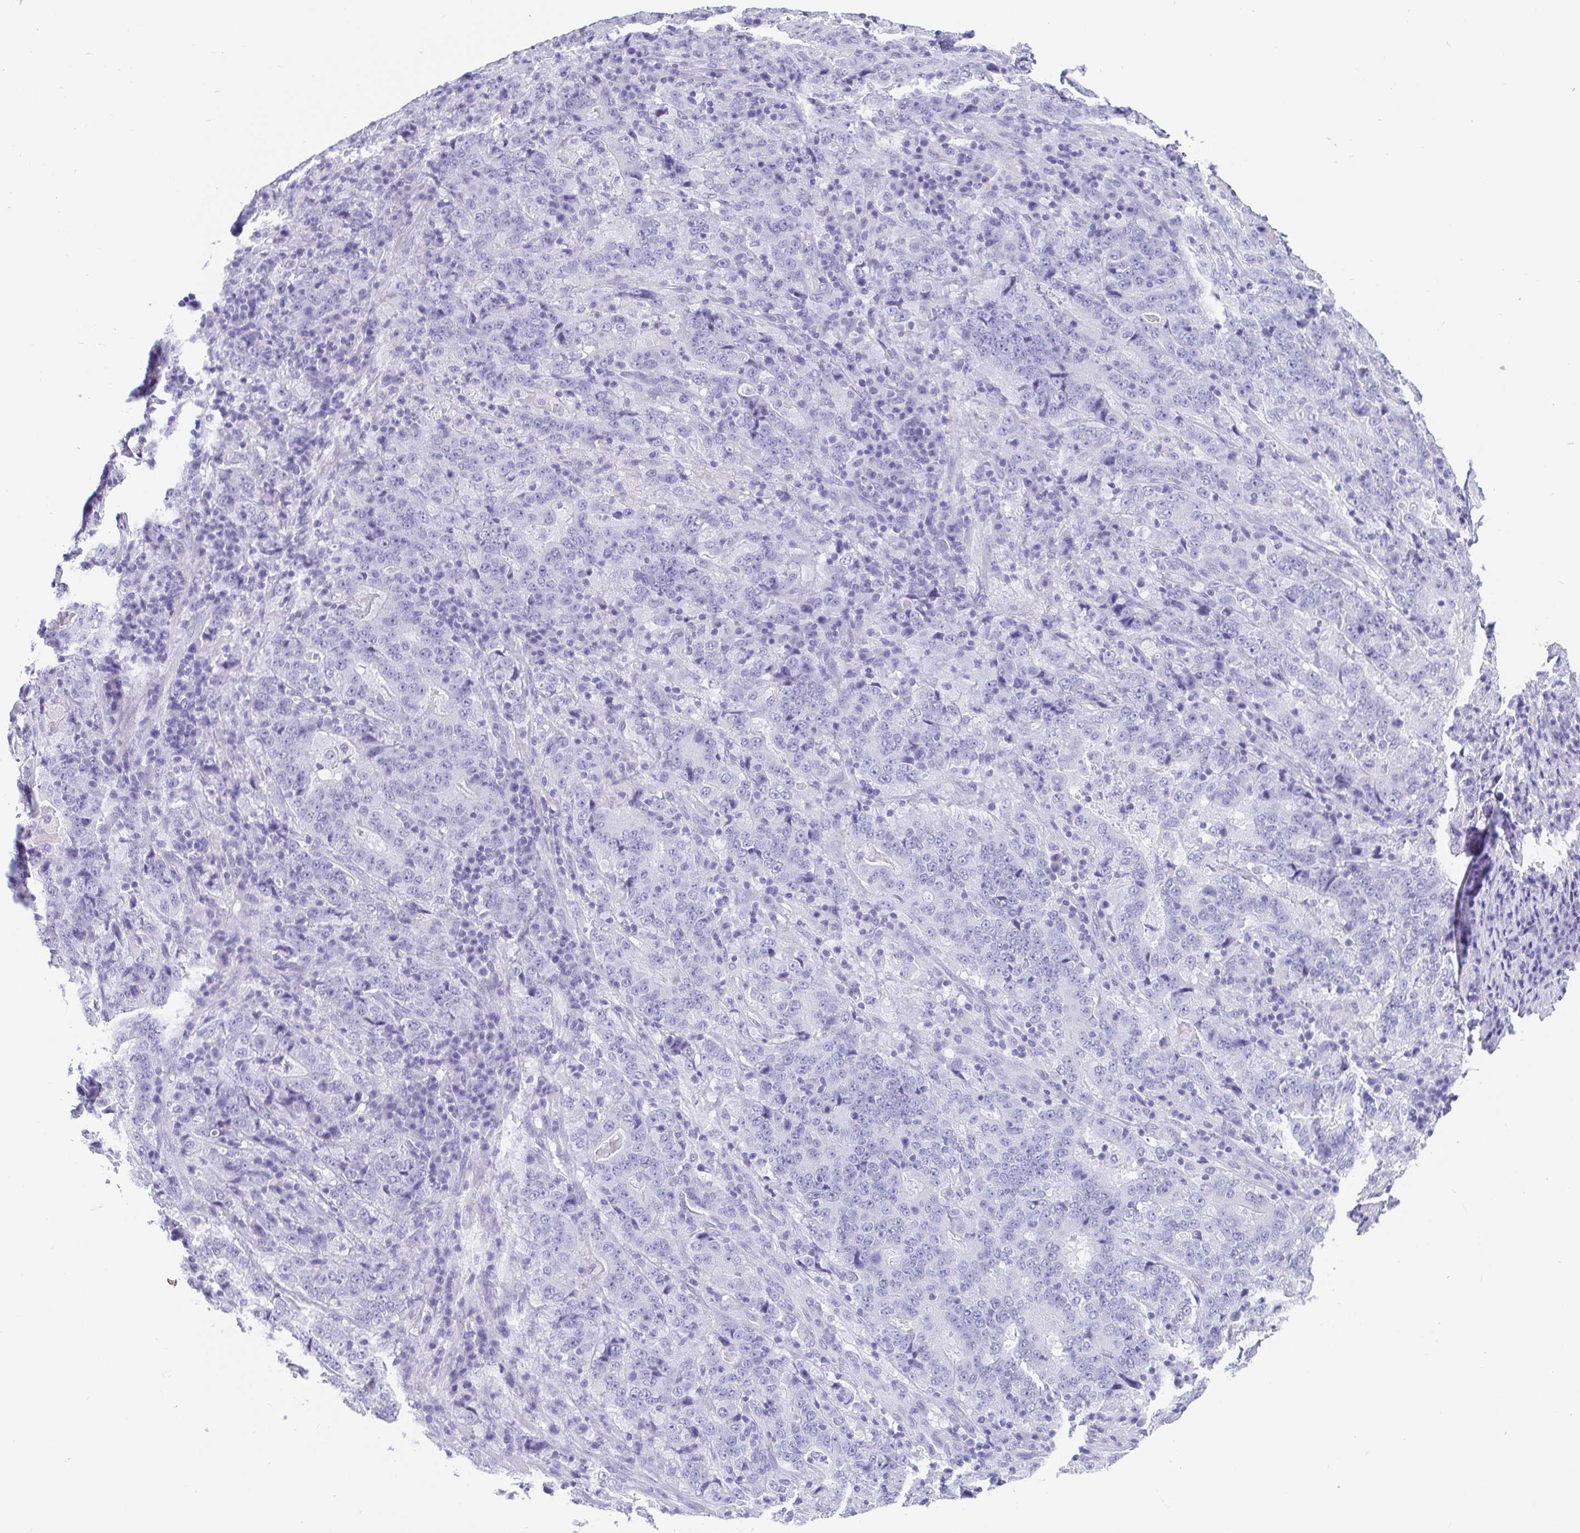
{"staining": {"intensity": "negative", "quantity": "none", "location": "none"}, "tissue": "stomach cancer", "cell_type": "Tumor cells", "image_type": "cancer", "snomed": [{"axis": "morphology", "description": "Normal tissue, NOS"}, {"axis": "morphology", "description": "Adenocarcinoma, NOS"}, {"axis": "topography", "description": "Stomach, upper"}, {"axis": "topography", "description": "Stomach"}], "caption": "Immunohistochemistry (IHC) histopathology image of human stomach adenocarcinoma stained for a protein (brown), which shows no positivity in tumor cells.", "gene": "SCGN", "patient": {"sex": "male", "age": 59}}